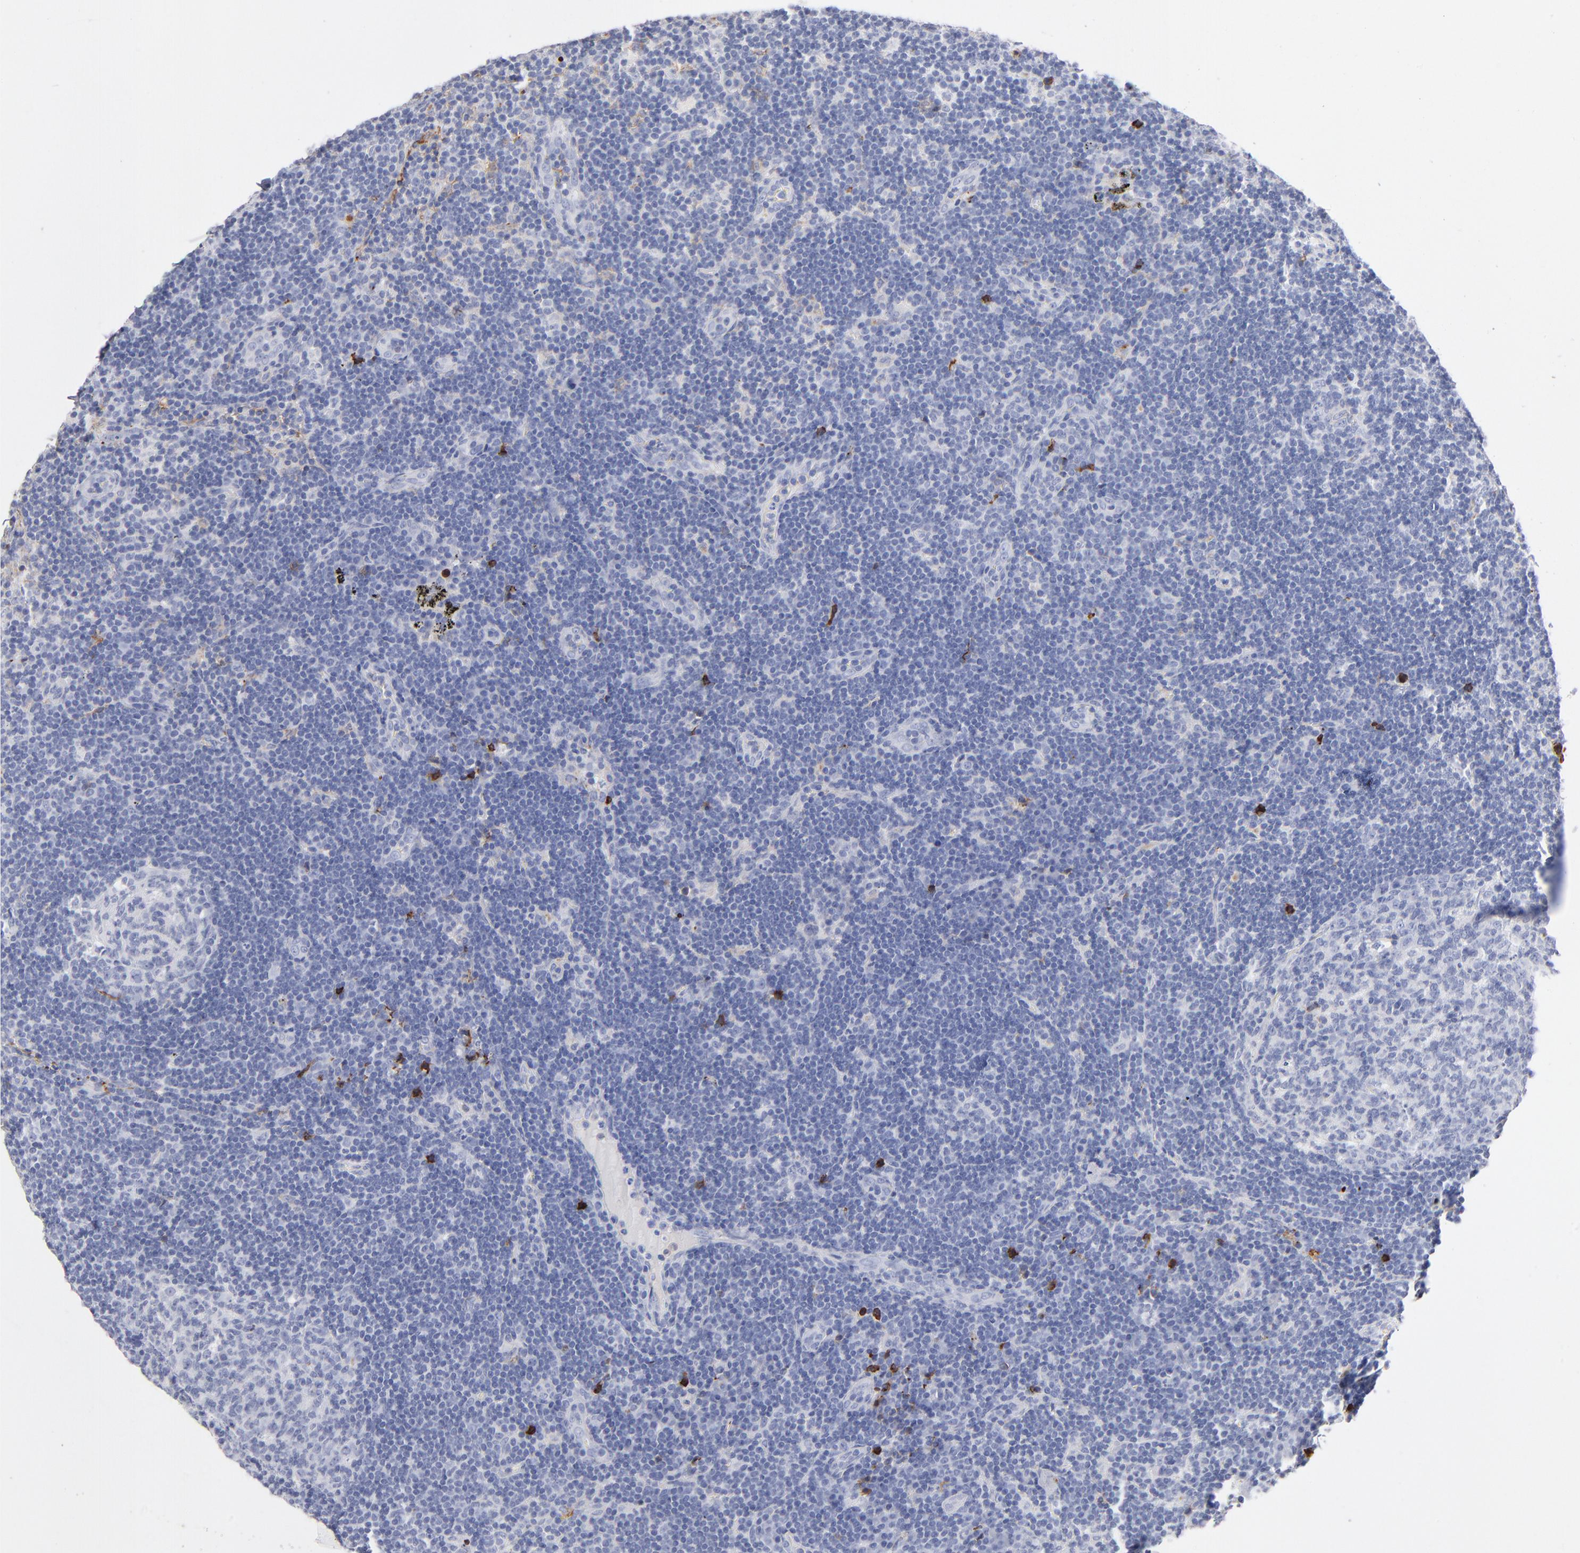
{"staining": {"intensity": "negative", "quantity": "none", "location": "none"}, "tissue": "lymph node", "cell_type": "Germinal center cells", "image_type": "normal", "snomed": [{"axis": "morphology", "description": "Normal tissue, NOS"}, {"axis": "morphology", "description": "Squamous cell carcinoma, metastatic, NOS"}, {"axis": "topography", "description": "Lymph node"}], "caption": "This is an immunohistochemistry (IHC) micrograph of normal lymph node. There is no staining in germinal center cells.", "gene": "APOH", "patient": {"sex": "female", "age": 53}}